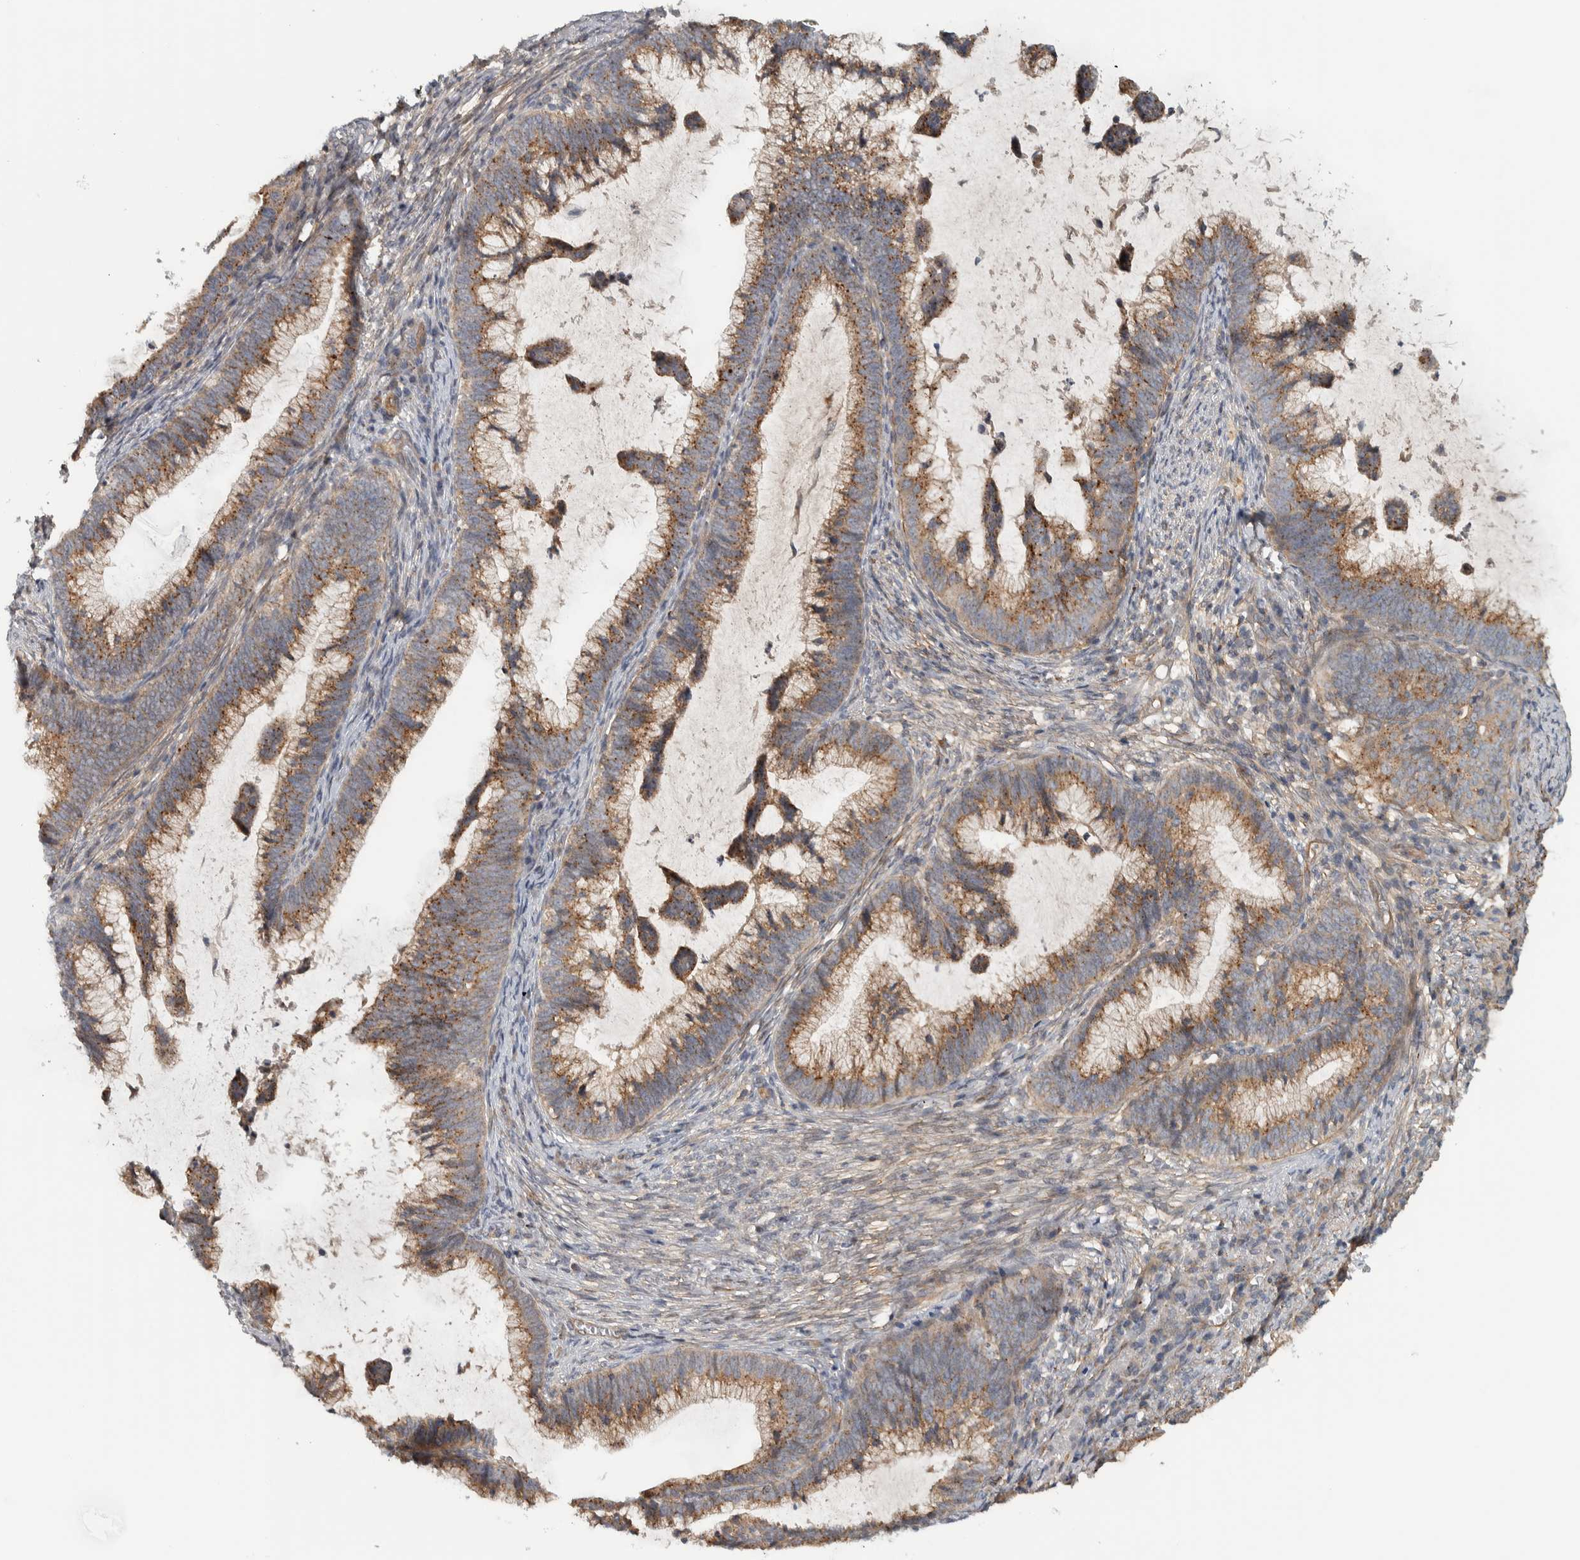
{"staining": {"intensity": "moderate", "quantity": ">75%", "location": "cytoplasmic/membranous"}, "tissue": "cervical cancer", "cell_type": "Tumor cells", "image_type": "cancer", "snomed": [{"axis": "morphology", "description": "Adenocarcinoma, NOS"}, {"axis": "topography", "description": "Cervix"}], "caption": "IHC photomicrograph of neoplastic tissue: human adenocarcinoma (cervical) stained using immunohistochemistry (IHC) reveals medium levels of moderate protein expression localized specifically in the cytoplasmic/membranous of tumor cells, appearing as a cytoplasmic/membranous brown color.", "gene": "TBC1D31", "patient": {"sex": "female", "age": 36}}